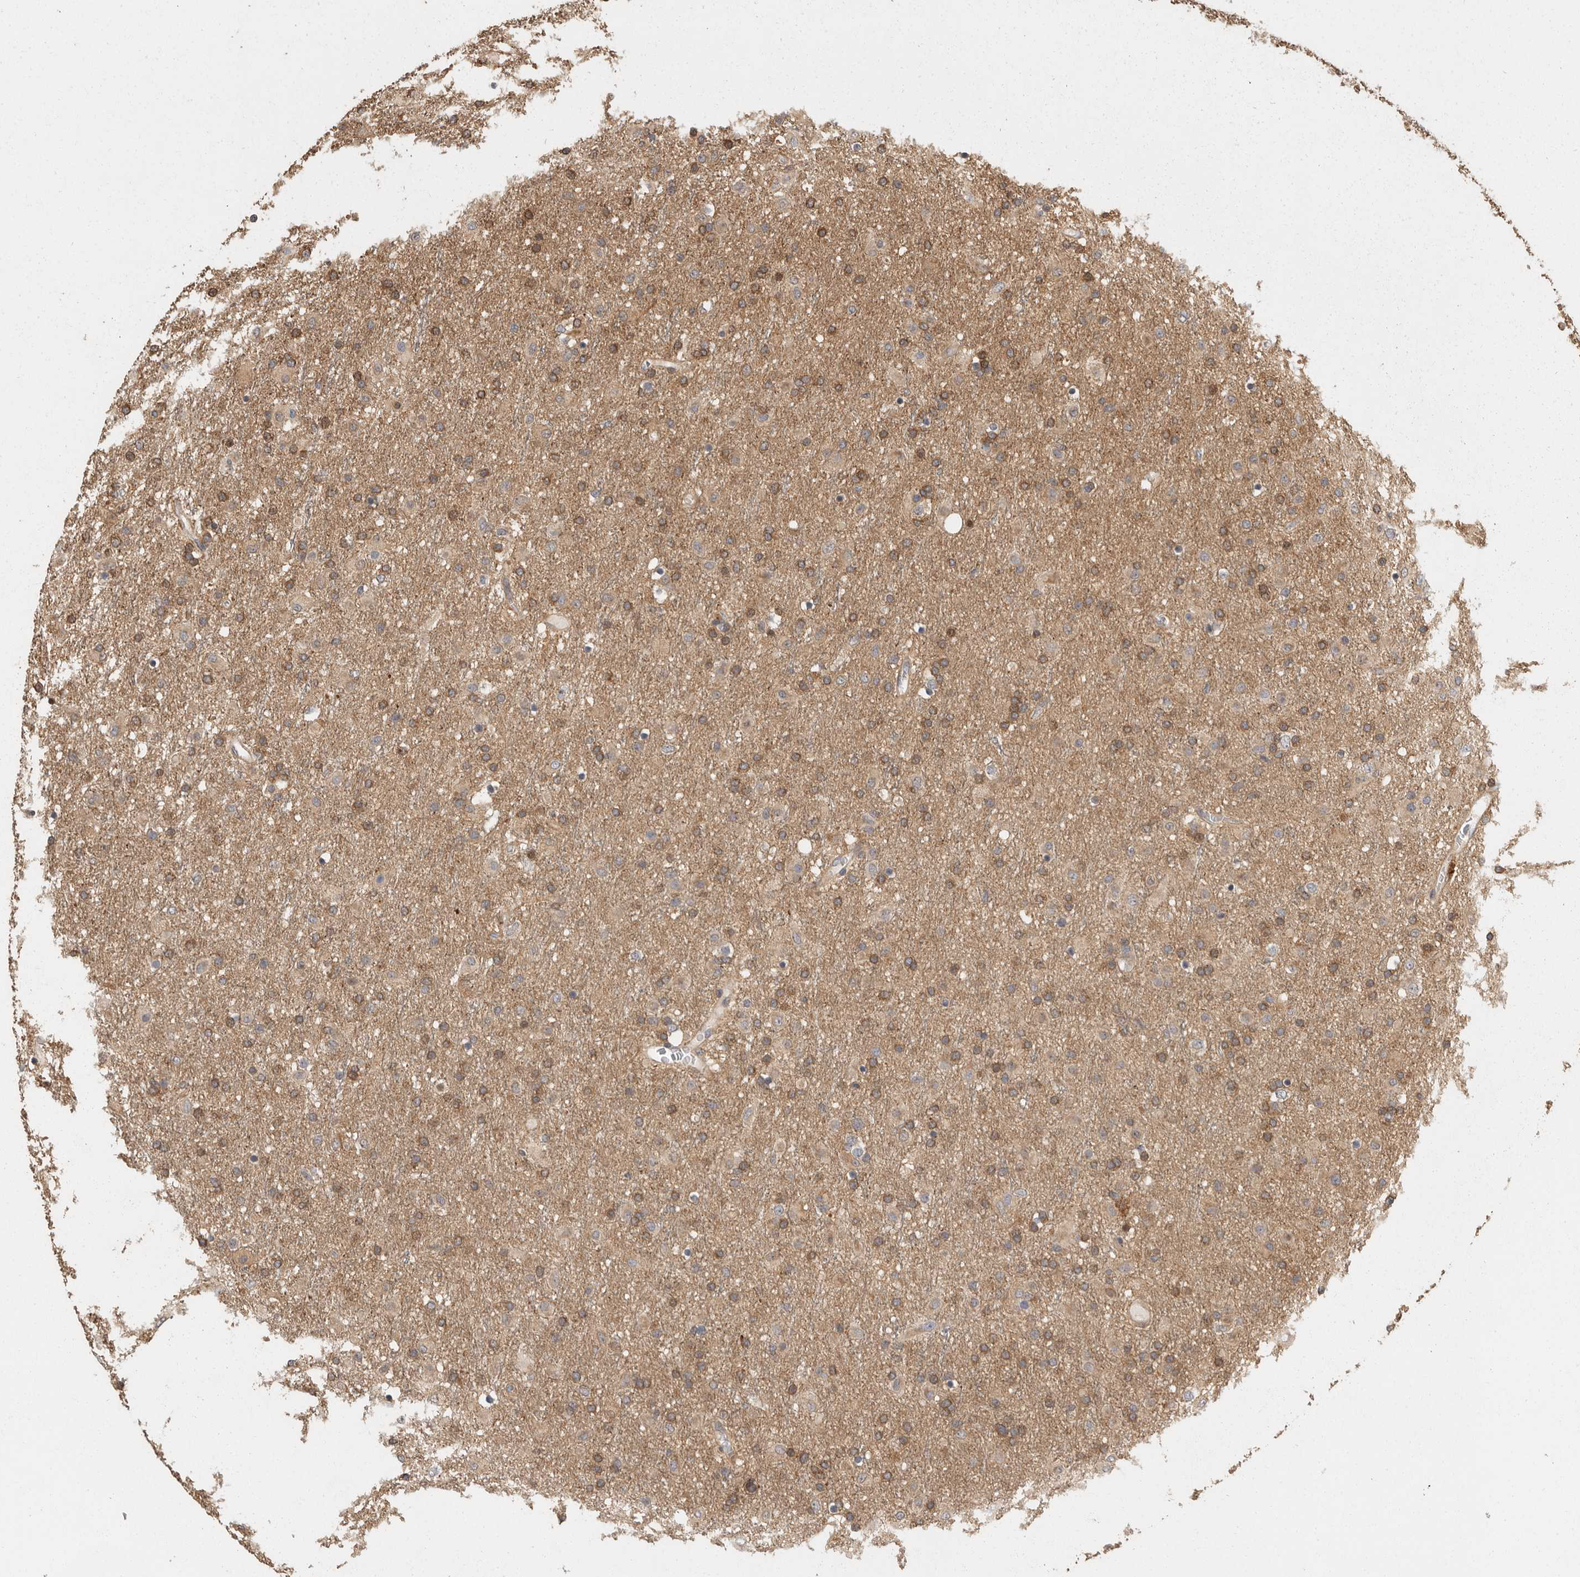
{"staining": {"intensity": "moderate", "quantity": ">75%", "location": "cytoplasmic/membranous"}, "tissue": "glioma", "cell_type": "Tumor cells", "image_type": "cancer", "snomed": [{"axis": "morphology", "description": "Glioma, malignant, Low grade"}, {"axis": "topography", "description": "Brain"}], "caption": "The micrograph exhibits staining of low-grade glioma (malignant), revealing moderate cytoplasmic/membranous protein staining (brown color) within tumor cells.", "gene": "SWT1", "patient": {"sex": "male", "age": 65}}